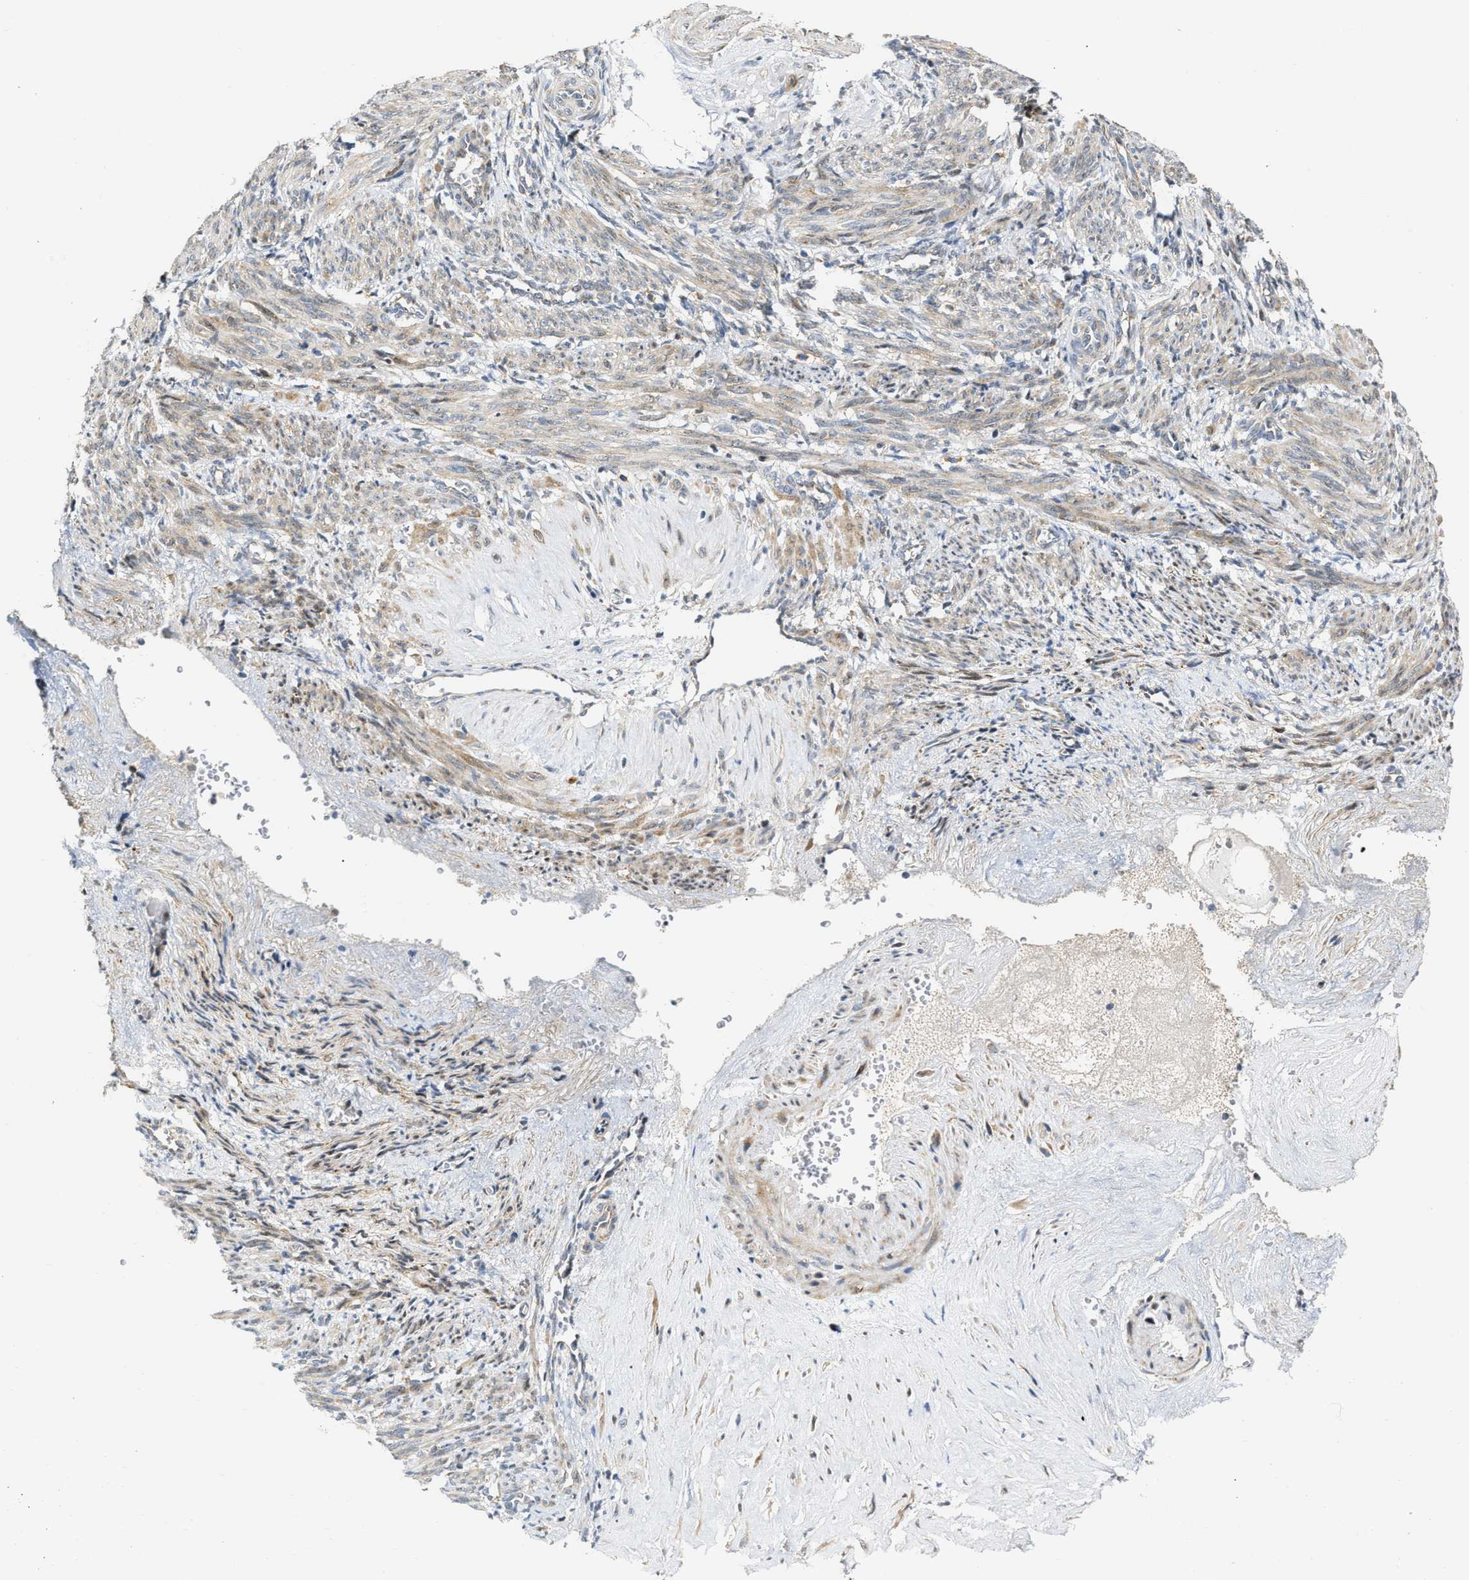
{"staining": {"intensity": "weak", "quantity": ">75%", "location": "cytoplasmic/membranous"}, "tissue": "smooth muscle", "cell_type": "Smooth muscle cells", "image_type": "normal", "snomed": [{"axis": "morphology", "description": "Normal tissue, NOS"}, {"axis": "topography", "description": "Endometrium"}], "caption": "Protein staining shows weak cytoplasmic/membranous staining in about >75% of smooth muscle cells in benign smooth muscle. (brown staining indicates protein expression, while blue staining denotes nuclei).", "gene": "DEPTOR", "patient": {"sex": "female", "age": 33}}